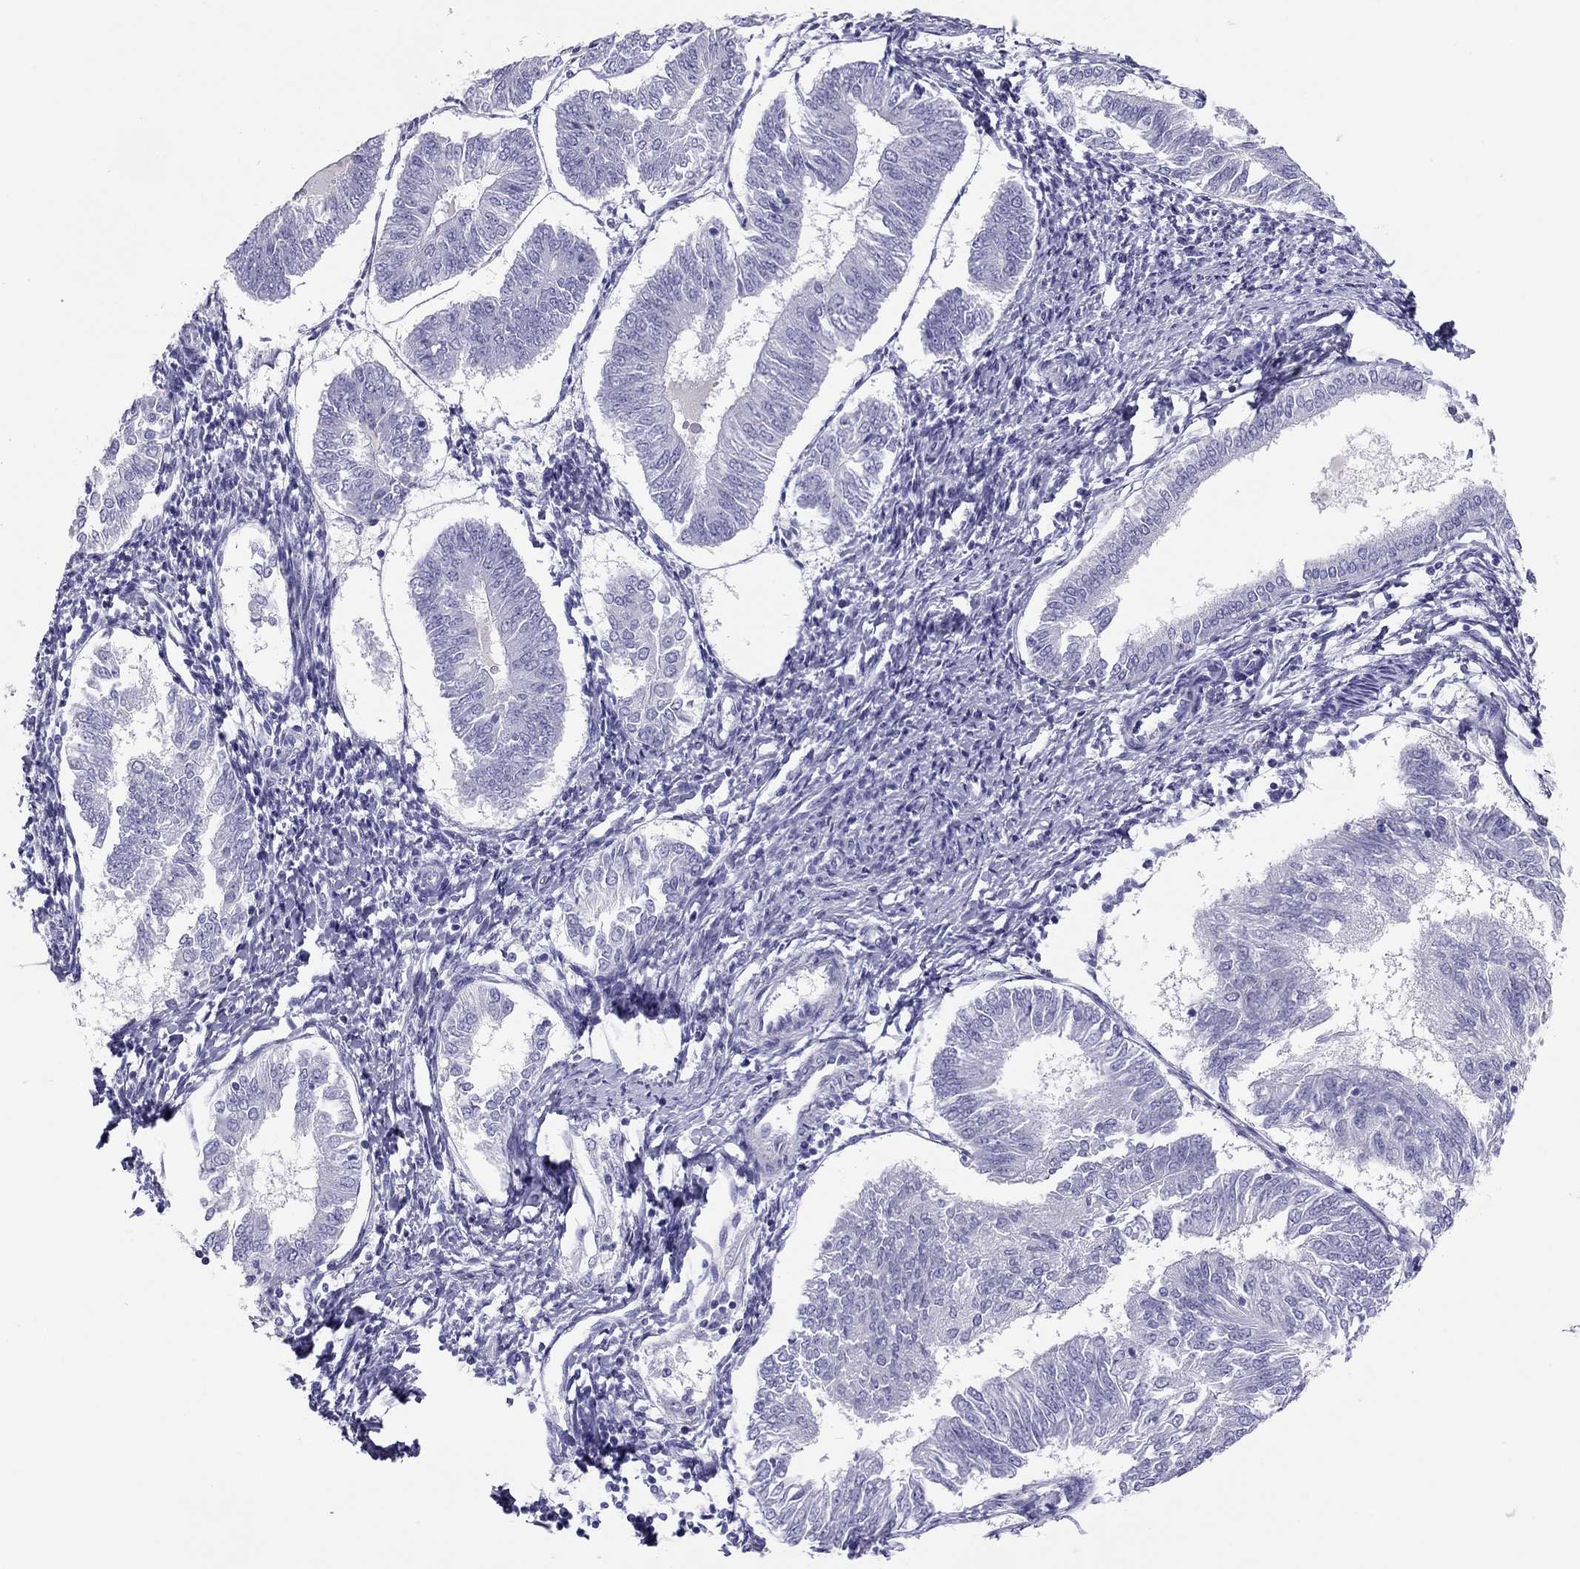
{"staining": {"intensity": "negative", "quantity": "none", "location": "none"}, "tissue": "endometrial cancer", "cell_type": "Tumor cells", "image_type": "cancer", "snomed": [{"axis": "morphology", "description": "Adenocarcinoma, NOS"}, {"axis": "topography", "description": "Endometrium"}], "caption": "Protein analysis of endometrial cancer shows no significant positivity in tumor cells.", "gene": "TSHB", "patient": {"sex": "female", "age": 58}}